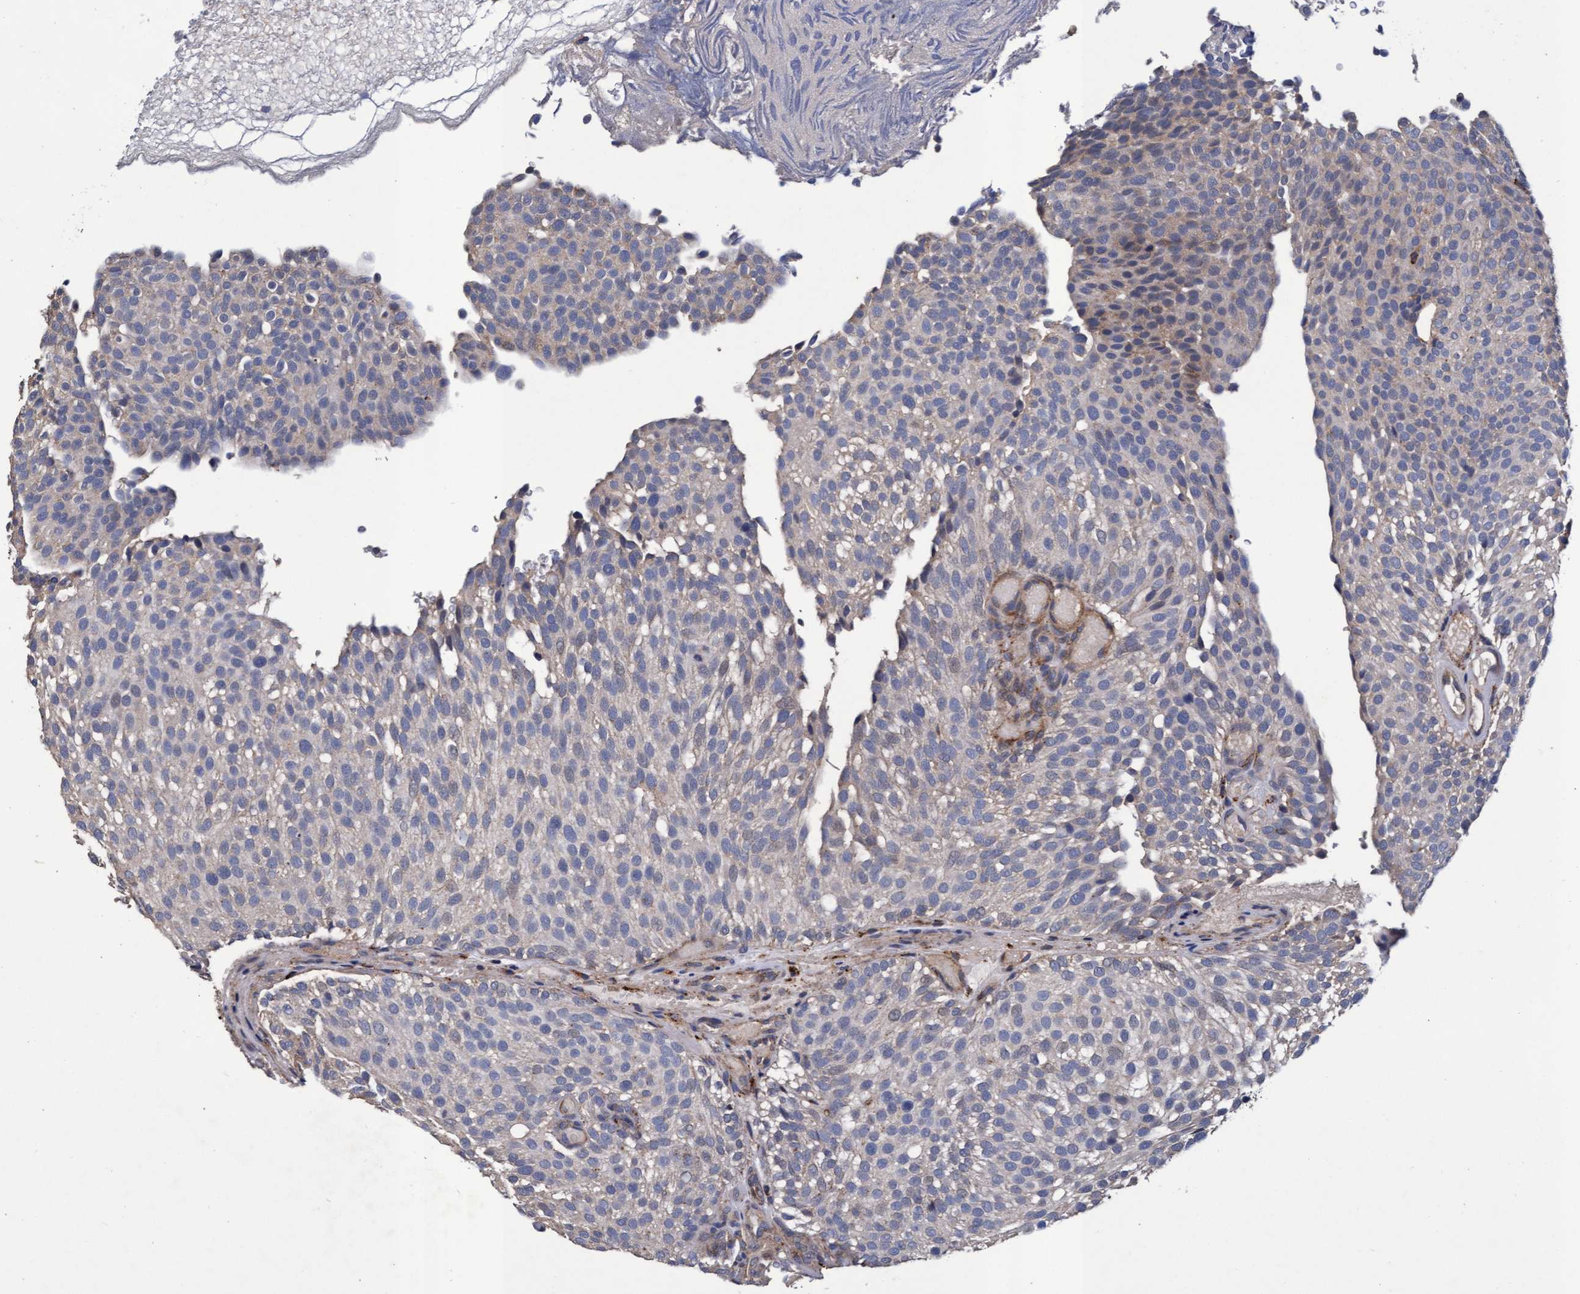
{"staining": {"intensity": "weak", "quantity": "<25%", "location": "cytoplasmic/membranous"}, "tissue": "urothelial cancer", "cell_type": "Tumor cells", "image_type": "cancer", "snomed": [{"axis": "morphology", "description": "Urothelial carcinoma, Low grade"}, {"axis": "topography", "description": "Urinary bladder"}], "caption": "High magnification brightfield microscopy of urothelial cancer stained with DAB (brown) and counterstained with hematoxylin (blue): tumor cells show no significant positivity.", "gene": "CPQ", "patient": {"sex": "male", "age": 78}}